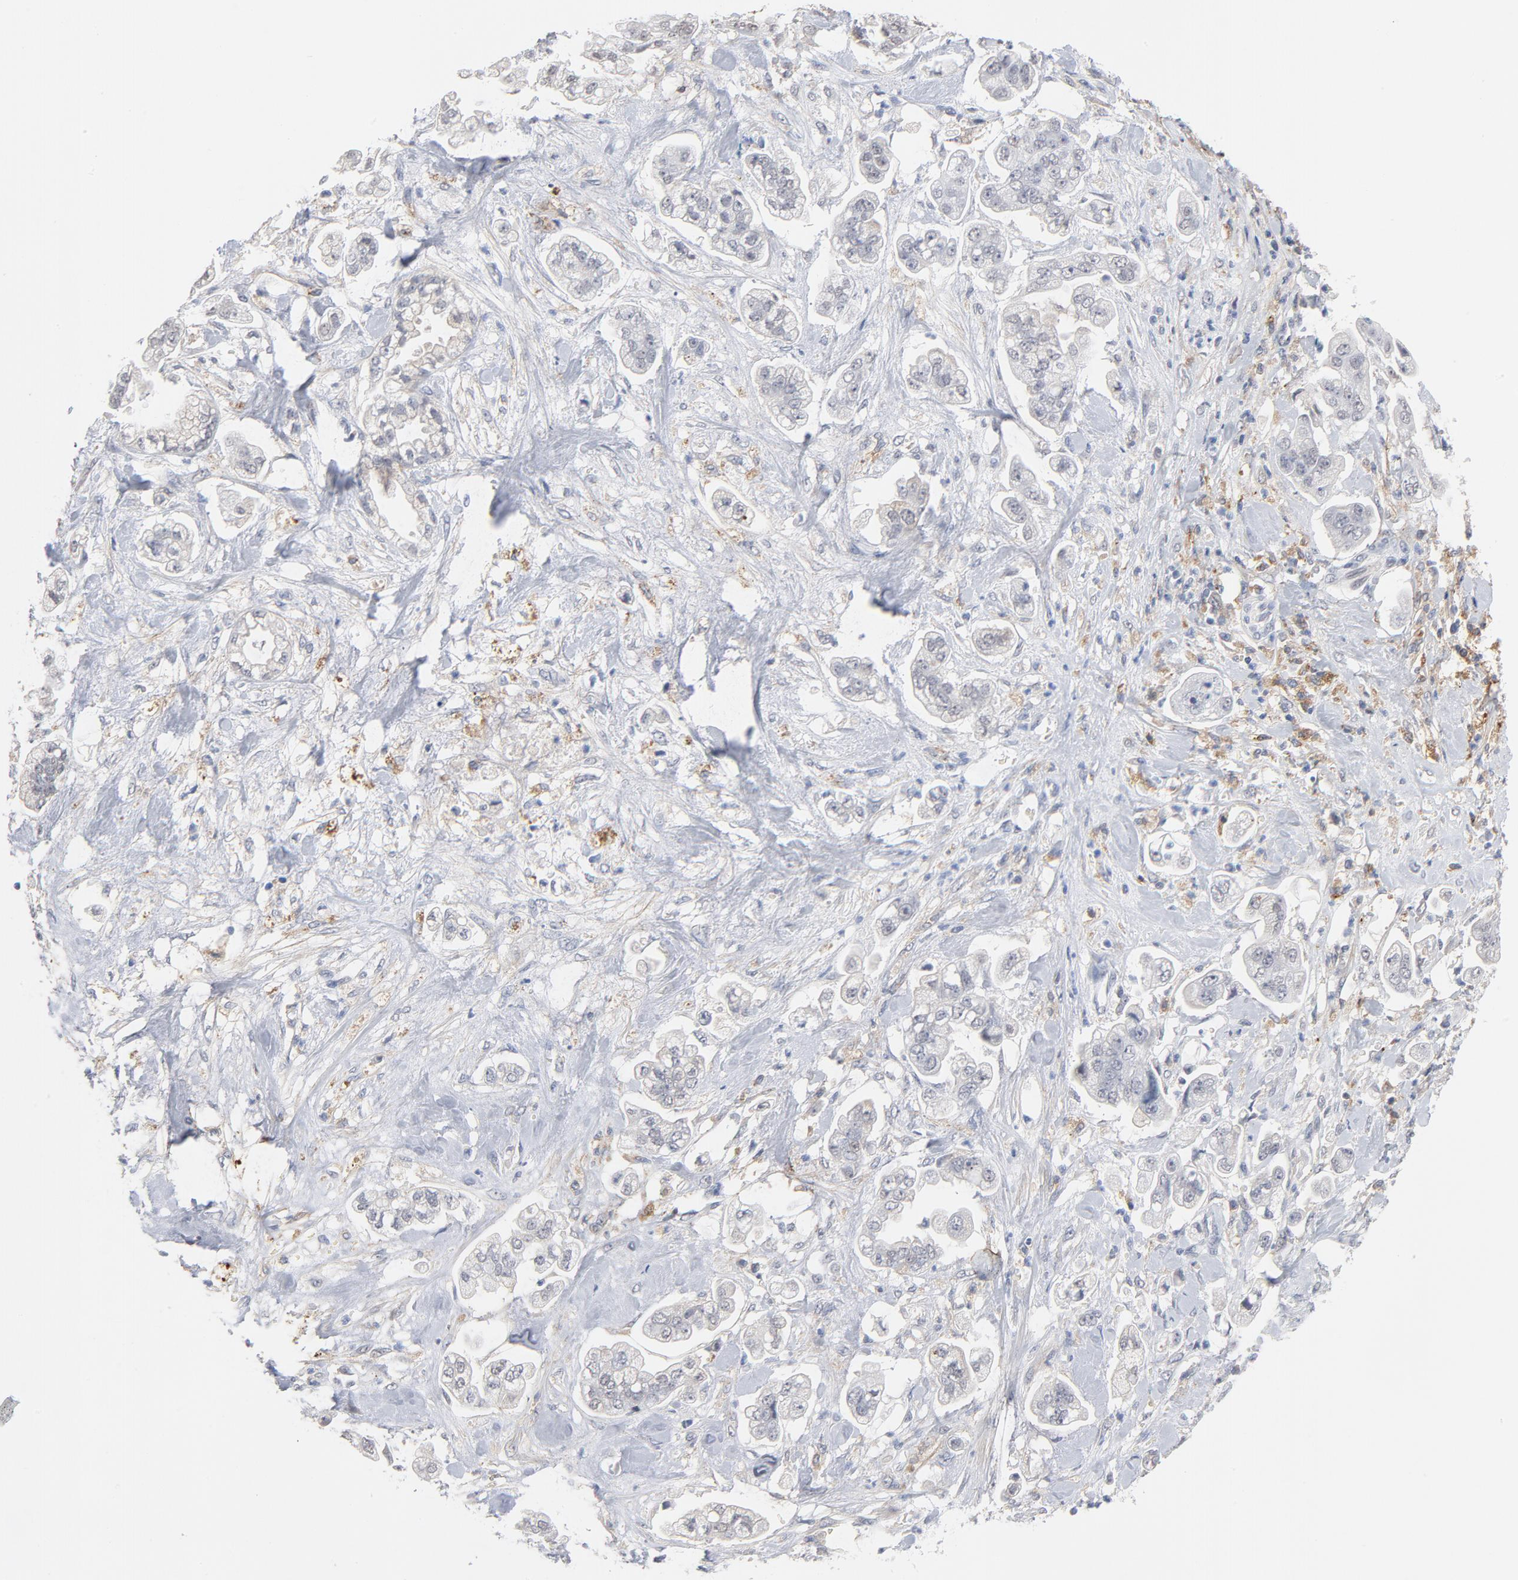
{"staining": {"intensity": "negative", "quantity": "none", "location": "none"}, "tissue": "stomach cancer", "cell_type": "Tumor cells", "image_type": "cancer", "snomed": [{"axis": "morphology", "description": "Adenocarcinoma, NOS"}, {"axis": "topography", "description": "Stomach"}], "caption": "Tumor cells show no significant expression in stomach cancer (adenocarcinoma). (DAB IHC with hematoxylin counter stain).", "gene": "LTBP2", "patient": {"sex": "male", "age": 62}}